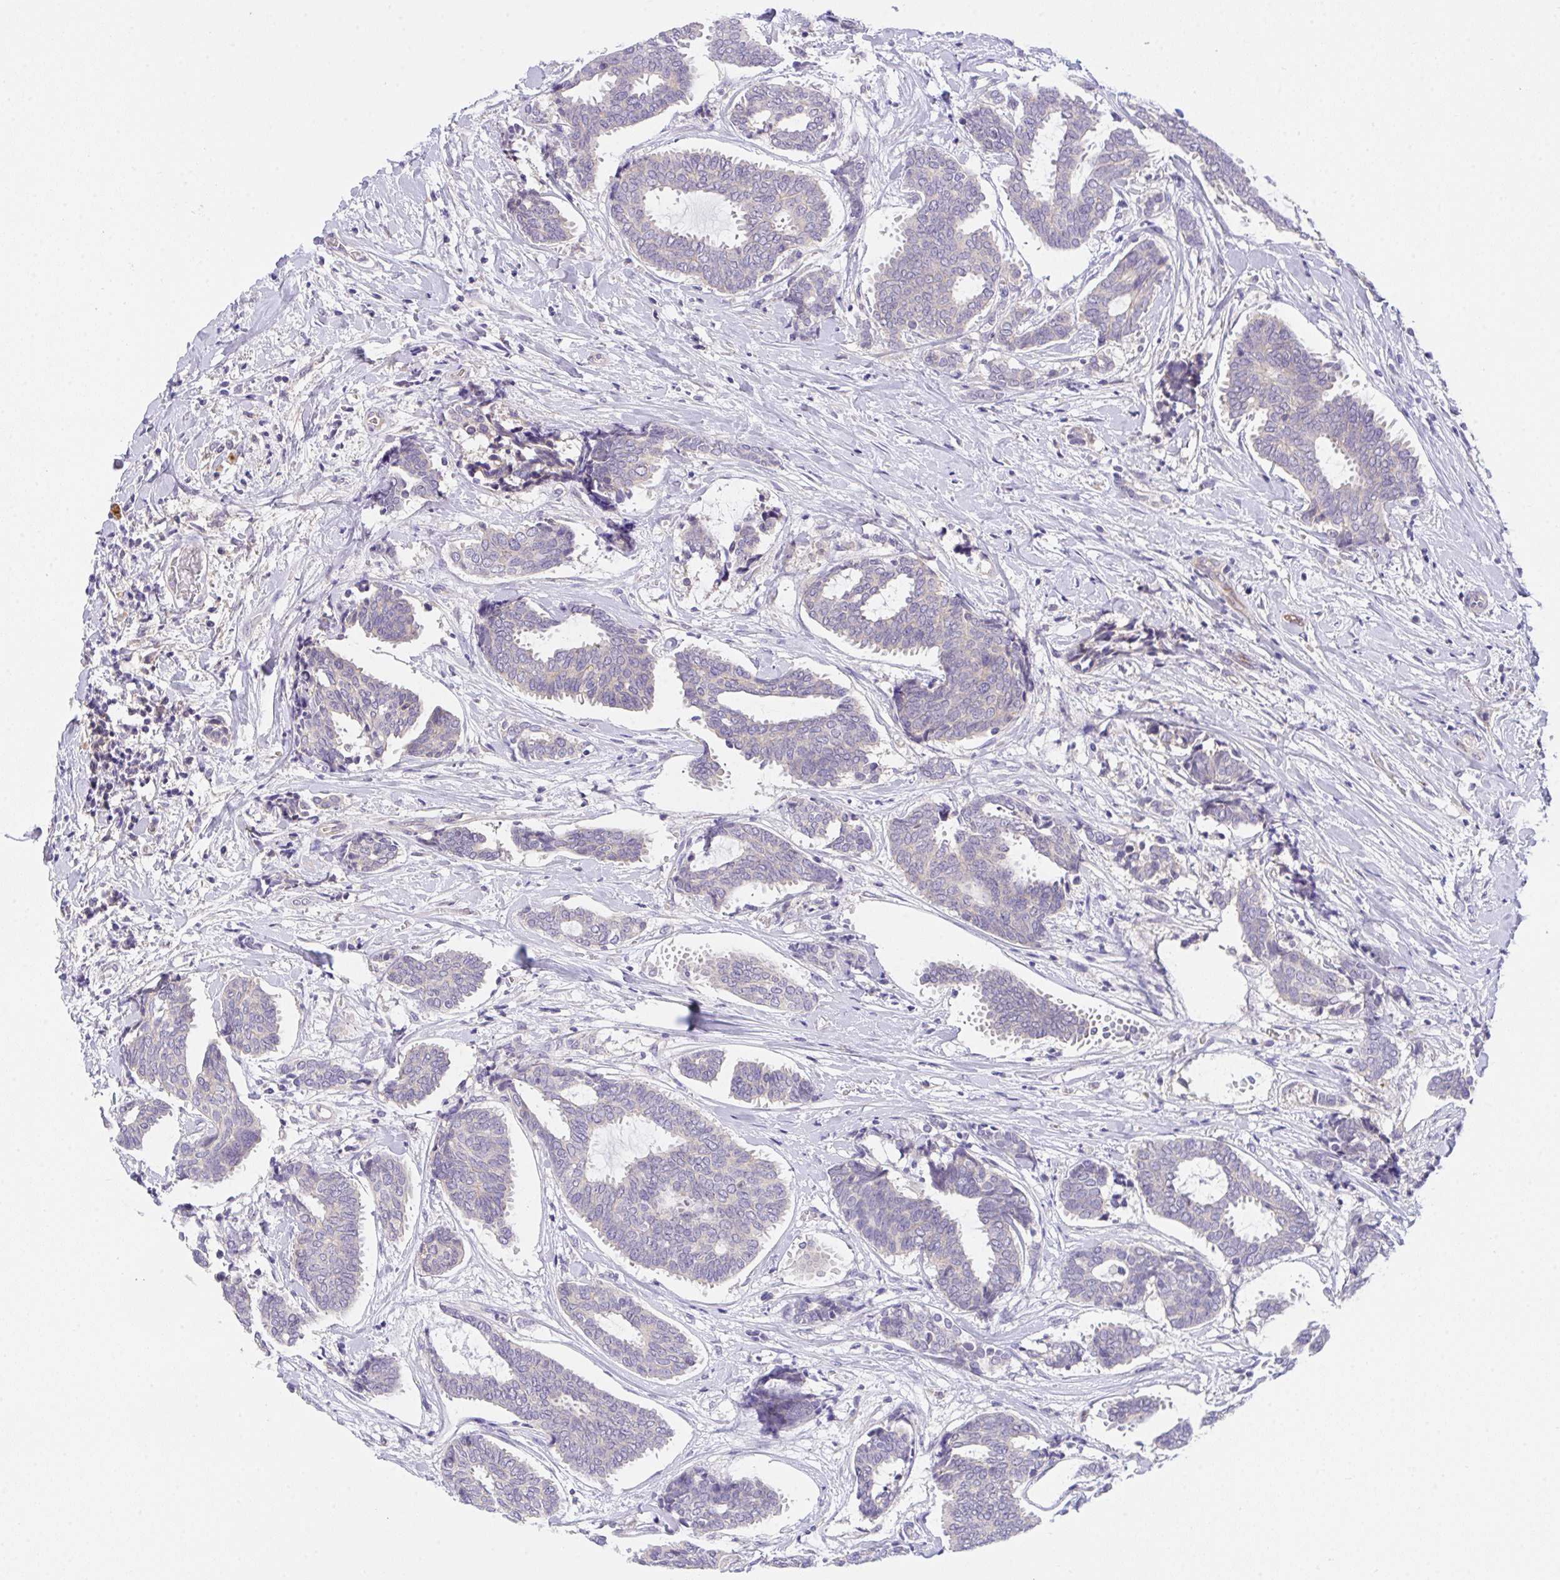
{"staining": {"intensity": "negative", "quantity": "none", "location": "none"}, "tissue": "breast cancer", "cell_type": "Tumor cells", "image_type": "cancer", "snomed": [{"axis": "morphology", "description": "Intraductal carcinoma, in situ"}, {"axis": "morphology", "description": "Duct carcinoma"}, {"axis": "morphology", "description": "Lobular carcinoma, in situ"}, {"axis": "topography", "description": "Breast"}], "caption": "Micrograph shows no significant protein positivity in tumor cells of breast cancer. (Stains: DAB IHC with hematoxylin counter stain, Microscopy: brightfield microscopy at high magnification).", "gene": "ZNF581", "patient": {"sex": "female", "age": 44}}